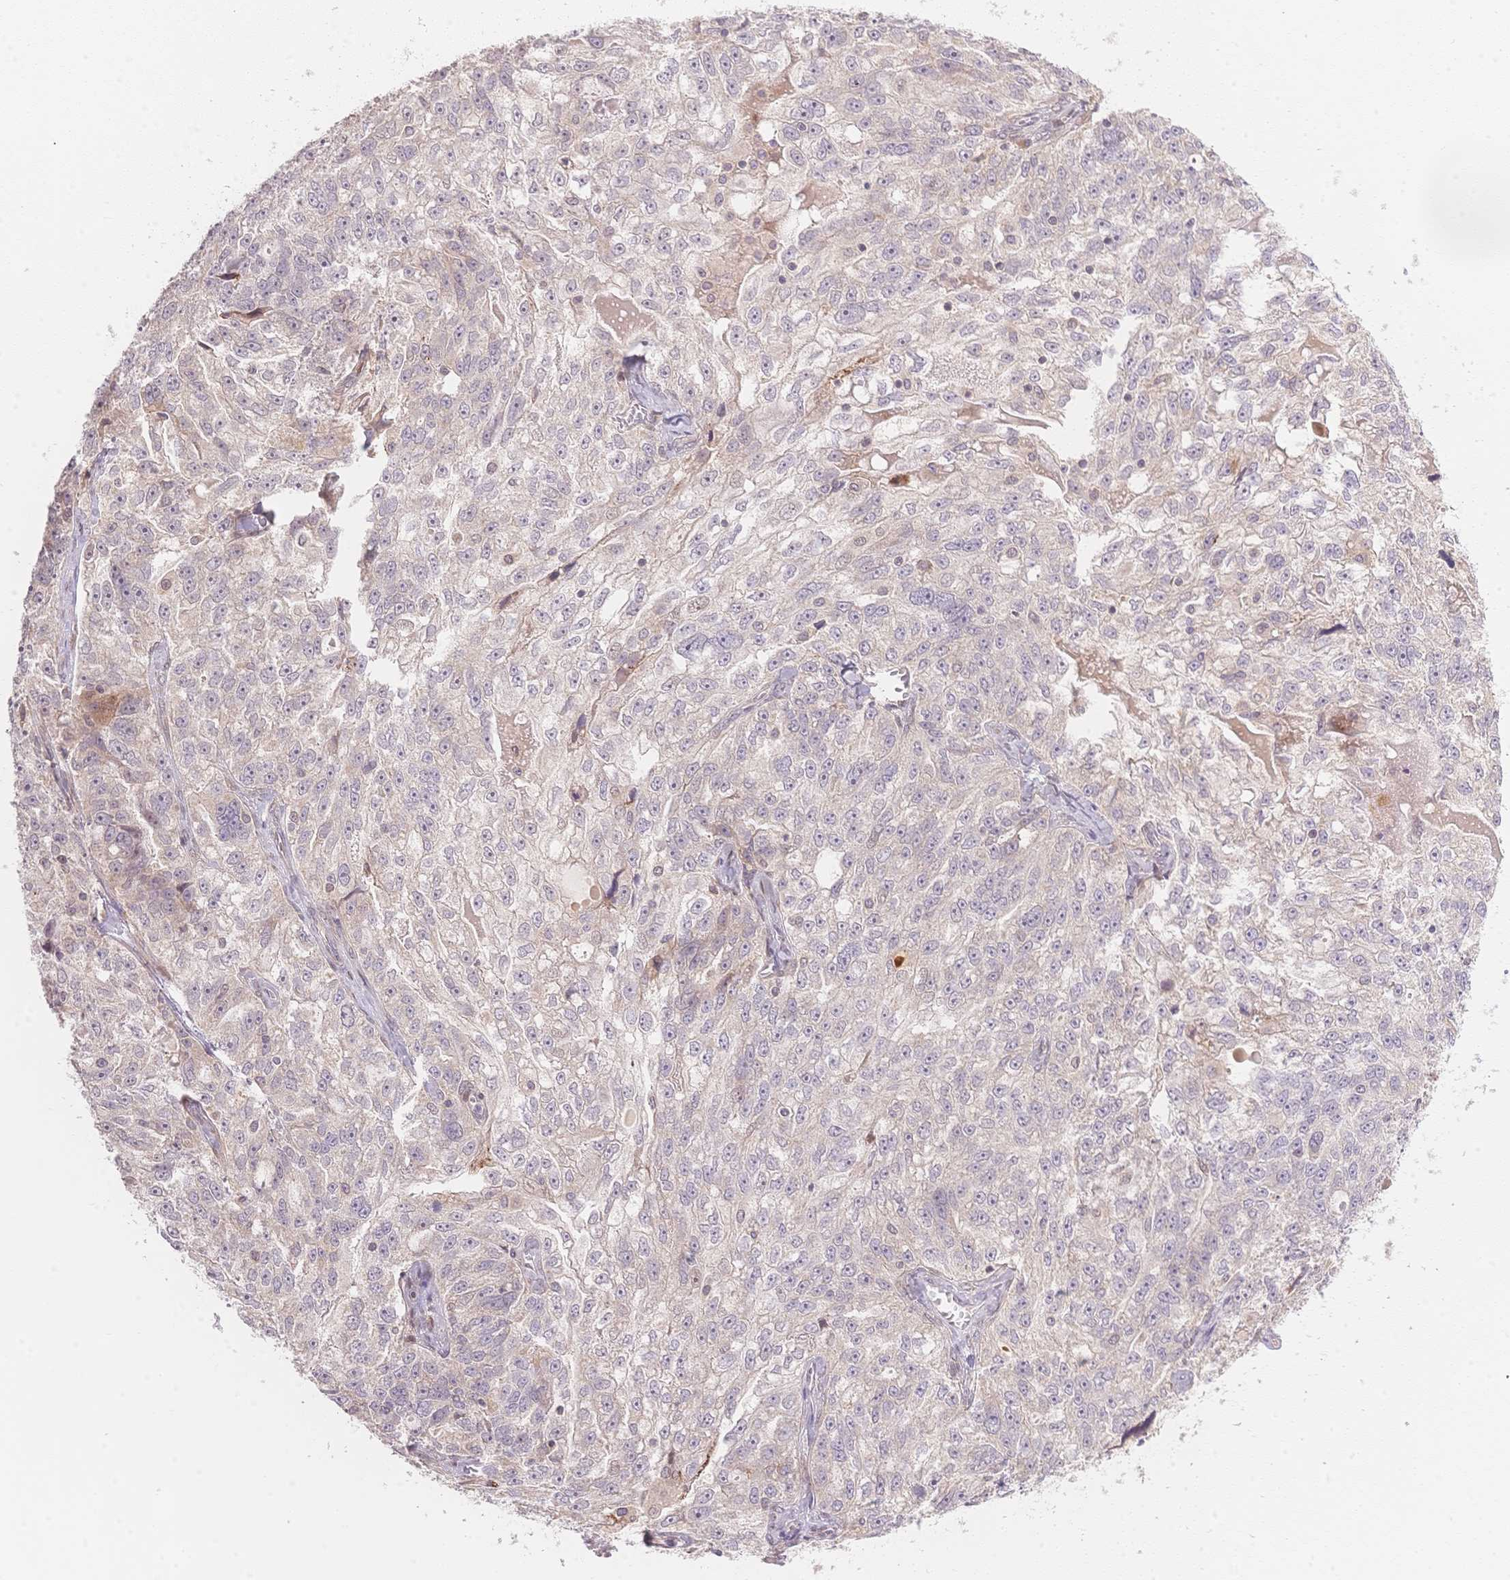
{"staining": {"intensity": "negative", "quantity": "none", "location": "none"}, "tissue": "ovarian cancer", "cell_type": "Tumor cells", "image_type": "cancer", "snomed": [{"axis": "morphology", "description": "Cystadenocarcinoma, serous, NOS"}, {"axis": "topography", "description": "Ovary"}], "caption": "Immunohistochemical staining of ovarian cancer (serous cystadenocarcinoma) exhibits no significant expression in tumor cells.", "gene": "STK39", "patient": {"sex": "female", "age": 51}}